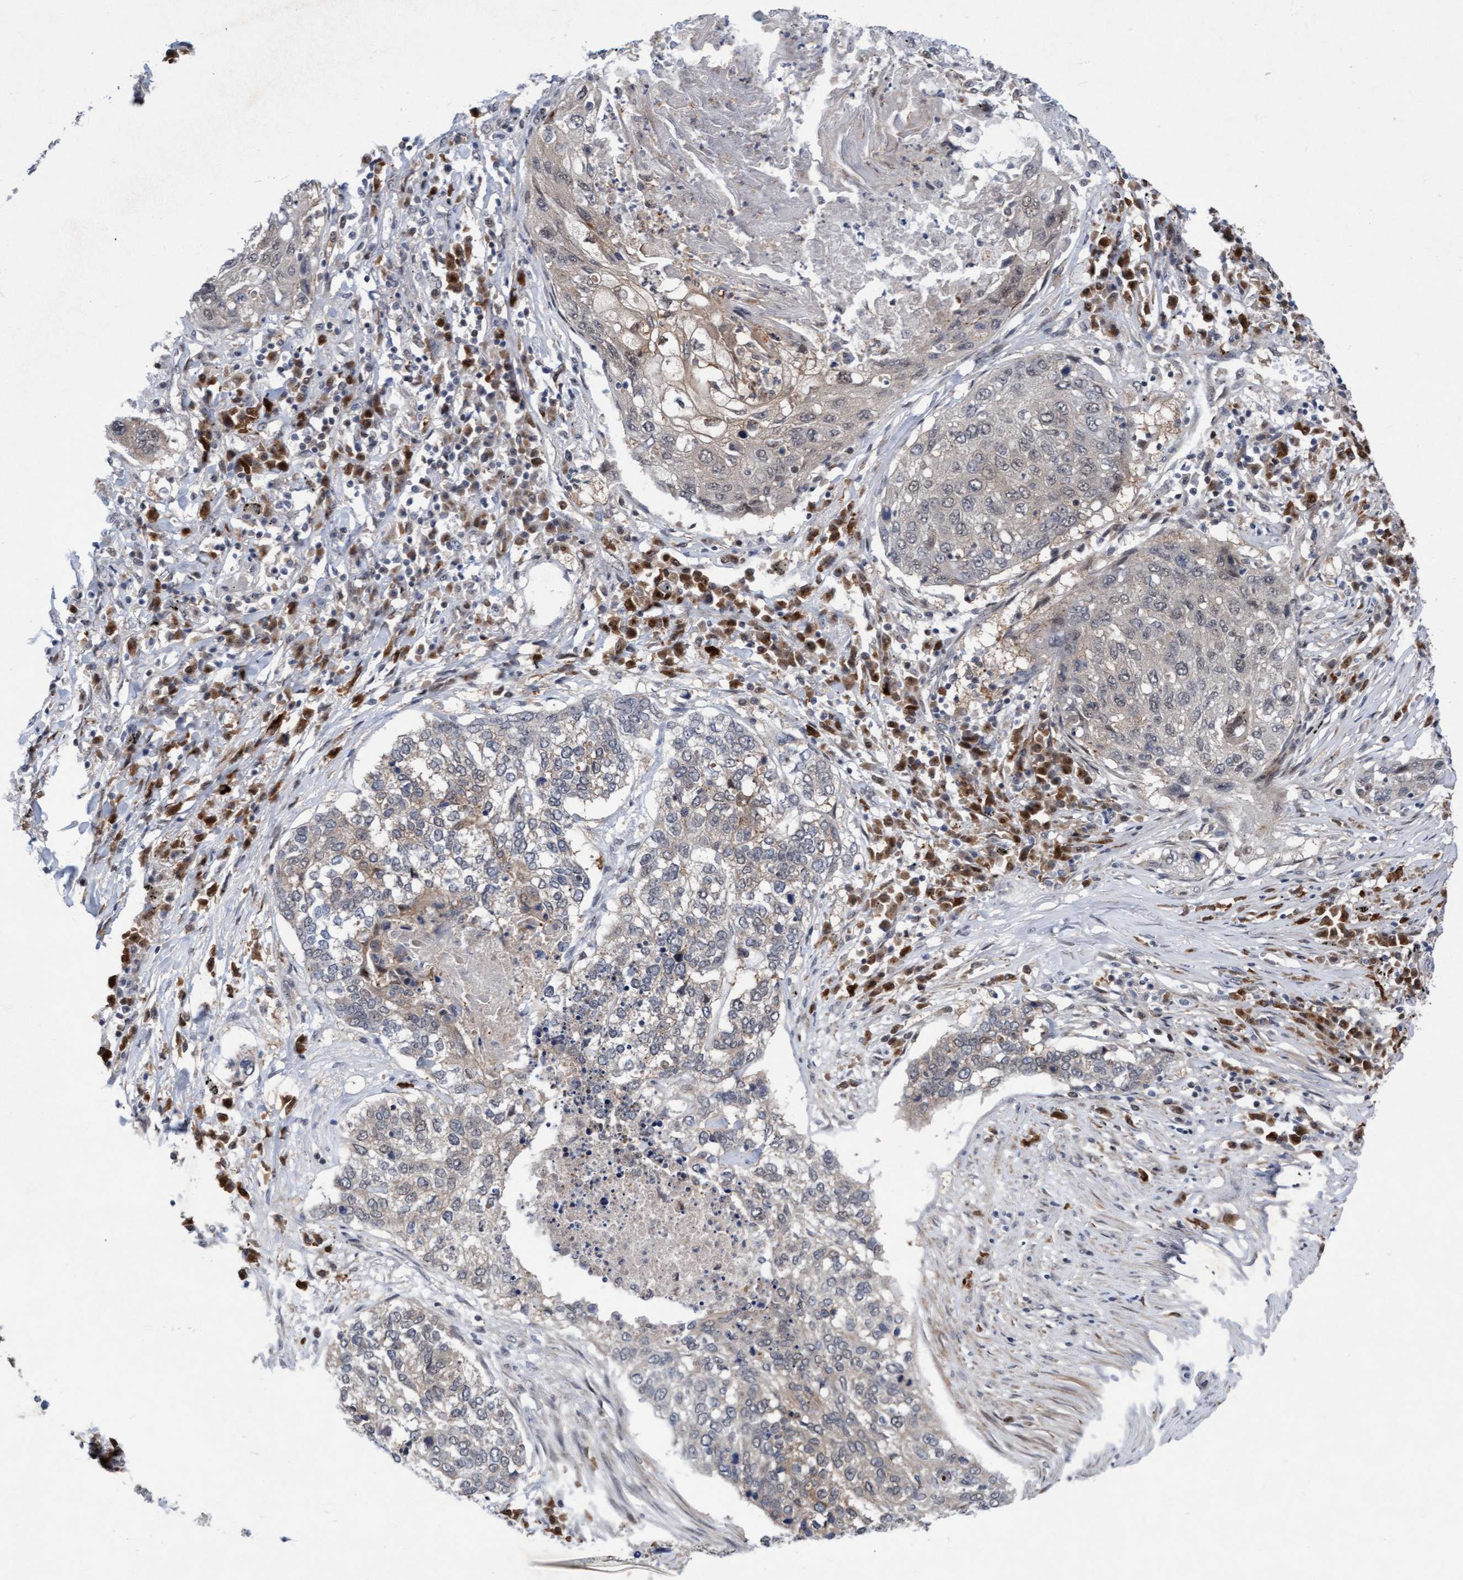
{"staining": {"intensity": "weak", "quantity": "25%-75%", "location": "cytoplasmic/membranous"}, "tissue": "lung cancer", "cell_type": "Tumor cells", "image_type": "cancer", "snomed": [{"axis": "morphology", "description": "Squamous cell carcinoma, NOS"}, {"axis": "topography", "description": "Lung"}], "caption": "Brown immunohistochemical staining in lung cancer (squamous cell carcinoma) shows weak cytoplasmic/membranous positivity in approximately 25%-75% of tumor cells.", "gene": "RAP1GAP2", "patient": {"sex": "female", "age": 63}}